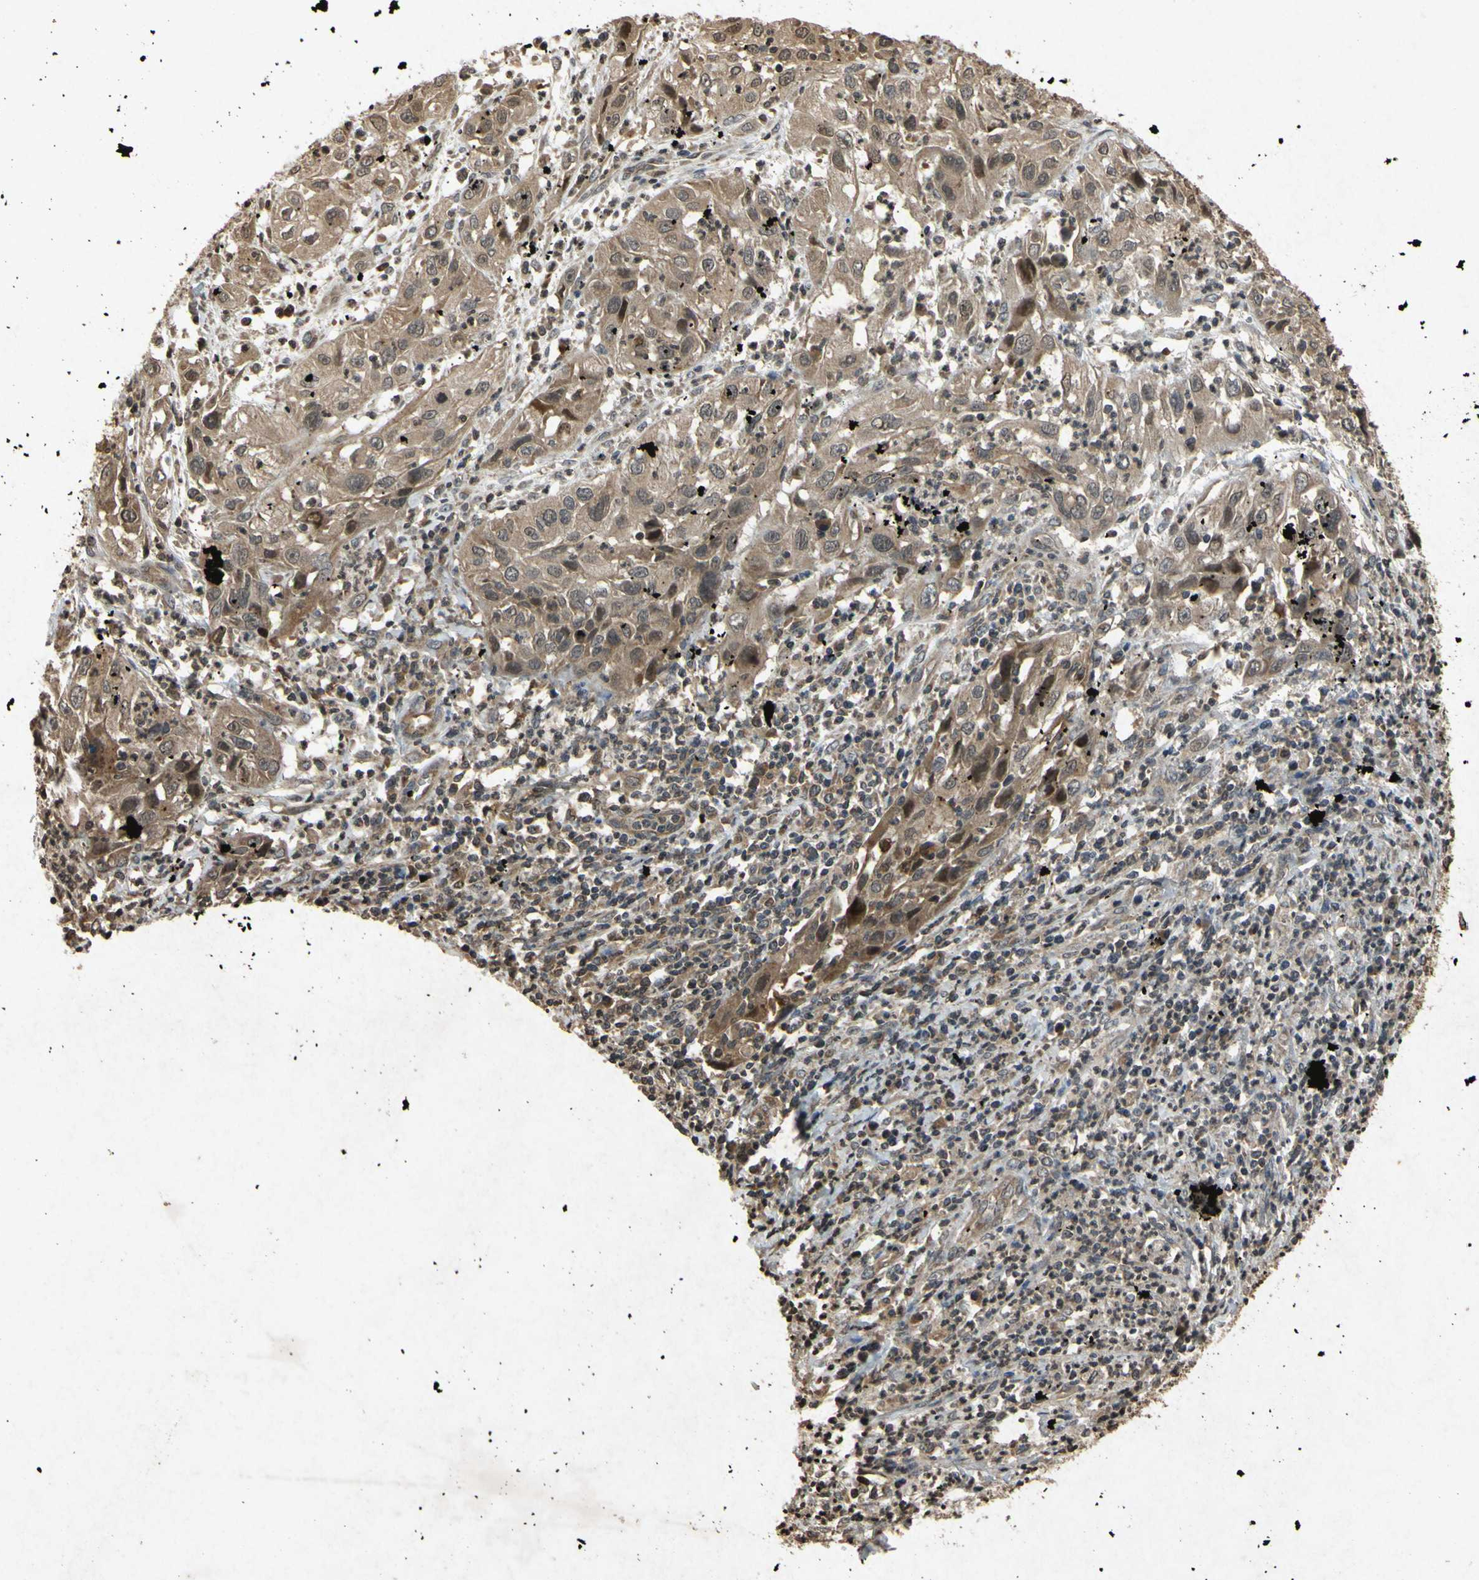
{"staining": {"intensity": "weak", "quantity": ">75%", "location": "cytoplasmic/membranous"}, "tissue": "cervical cancer", "cell_type": "Tumor cells", "image_type": "cancer", "snomed": [{"axis": "morphology", "description": "Squamous cell carcinoma, NOS"}, {"axis": "topography", "description": "Cervix"}], "caption": "A histopathology image of human cervical squamous cell carcinoma stained for a protein exhibits weak cytoplasmic/membranous brown staining in tumor cells. (DAB (3,3'-diaminobenzidine) IHC with brightfield microscopy, high magnification).", "gene": "ATP6V1H", "patient": {"sex": "female", "age": 32}}